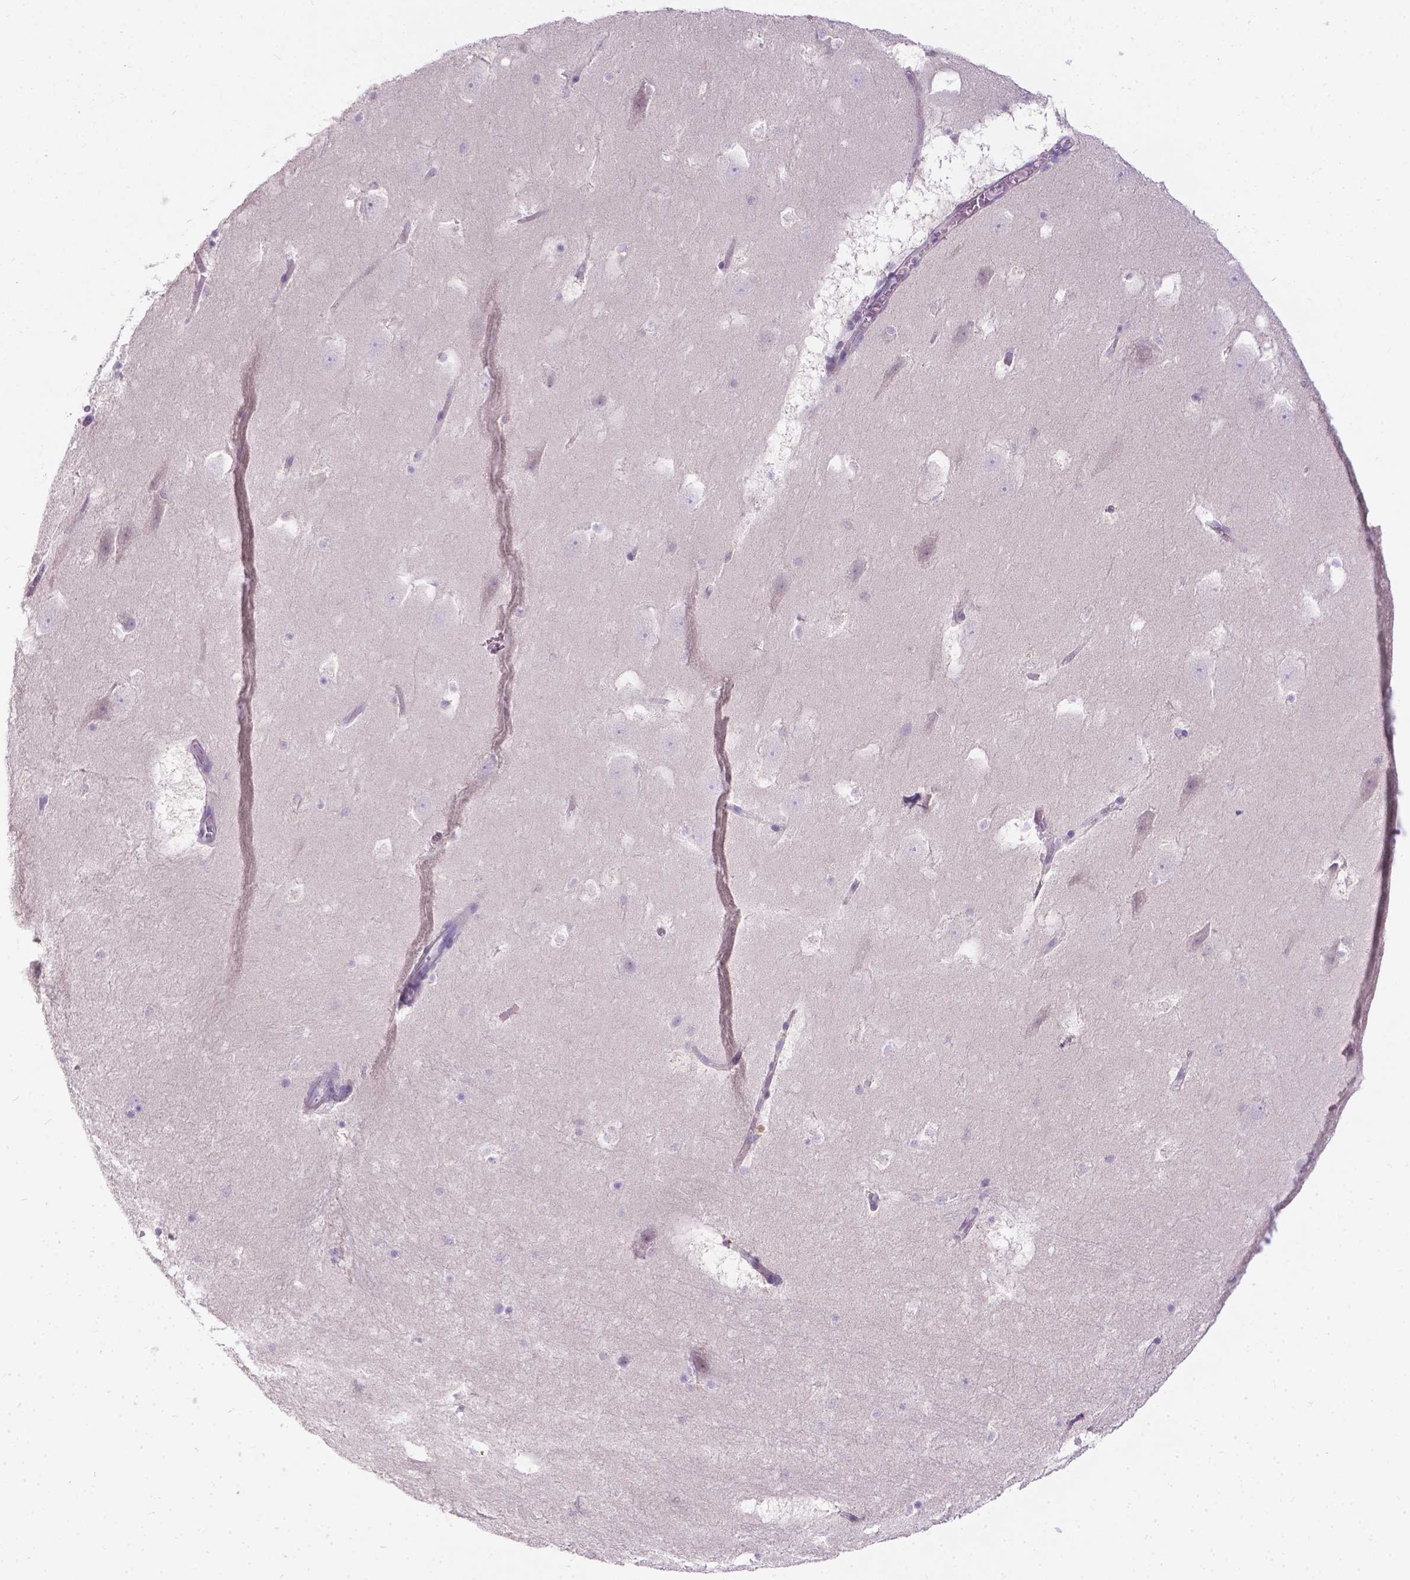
{"staining": {"intensity": "negative", "quantity": "none", "location": "none"}, "tissue": "hippocampus", "cell_type": "Glial cells", "image_type": "normal", "snomed": [{"axis": "morphology", "description": "Normal tissue, NOS"}, {"axis": "topography", "description": "Hippocampus"}], "caption": "The micrograph exhibits no staining of glial cells in normal hippocampus.", "gene": "TM4SF18", "patient": {"sex": "male", "age": 45}}